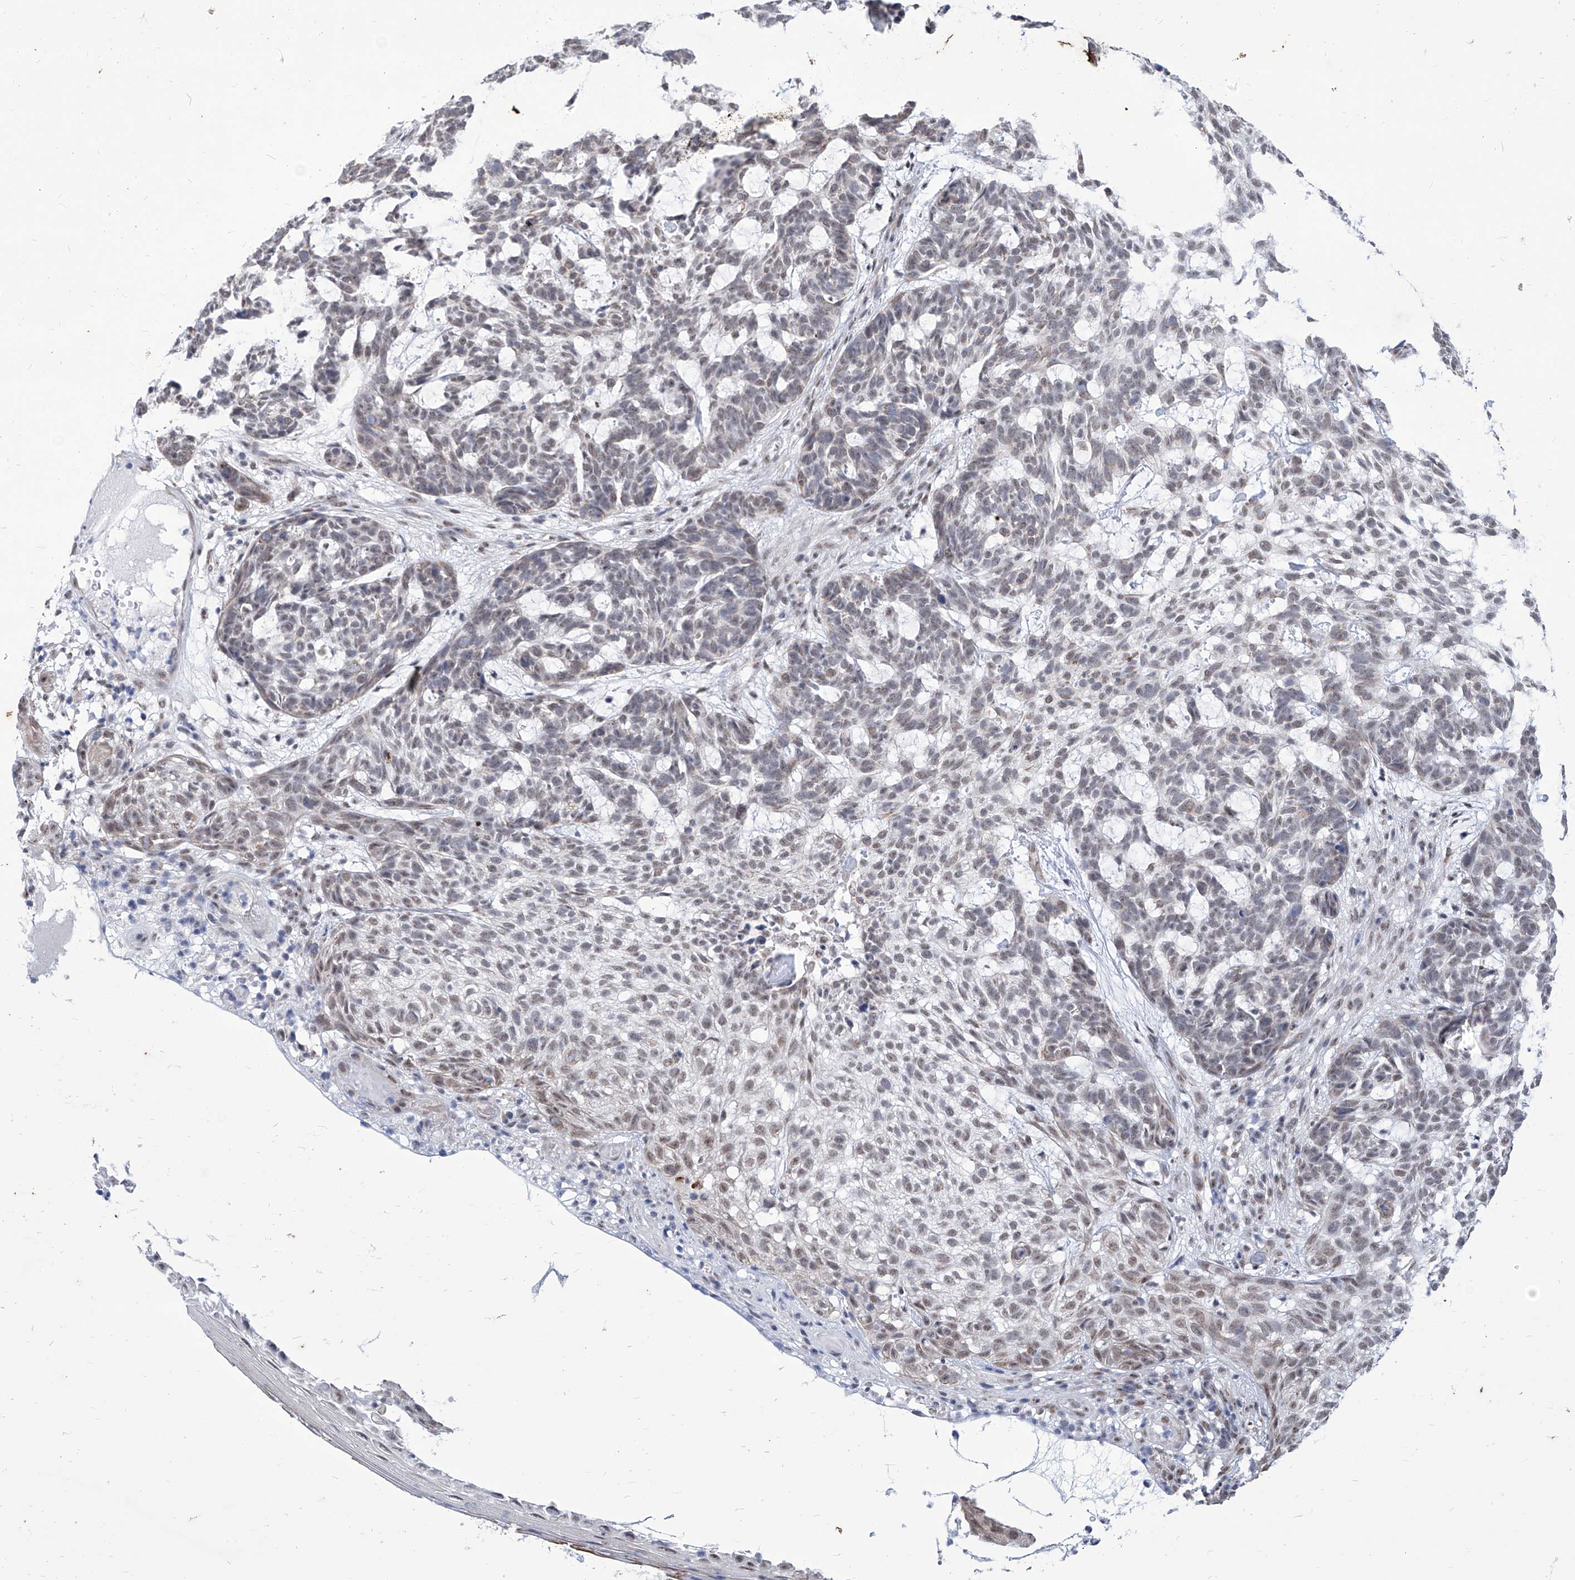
{"staining": {"intensity": "weak", "quantity": "<25%", "location": "nuclear"}, "tissue": "skin cancer", "cell_type": "Tumor cells", "image_type": "cancer", "snomed": [{"axis": "morphology", "description": "Basal cell carcinoma"}, {"axis": "topography", "description": "Skin"}], "caption": "Immunohistochemistry (IHC) micrograph of neoplastic tissue: human skin basal cell carcinoma stained with DAB (3,3'-diaminobenzidine) shows no significant protein expression in tumor cells. (DAB (3,3'-diaminobenzidine) immunohistochemistry (IHC), high magnification).", "gene": "SART1", "patient": {"sex": "male", "age": 85}}